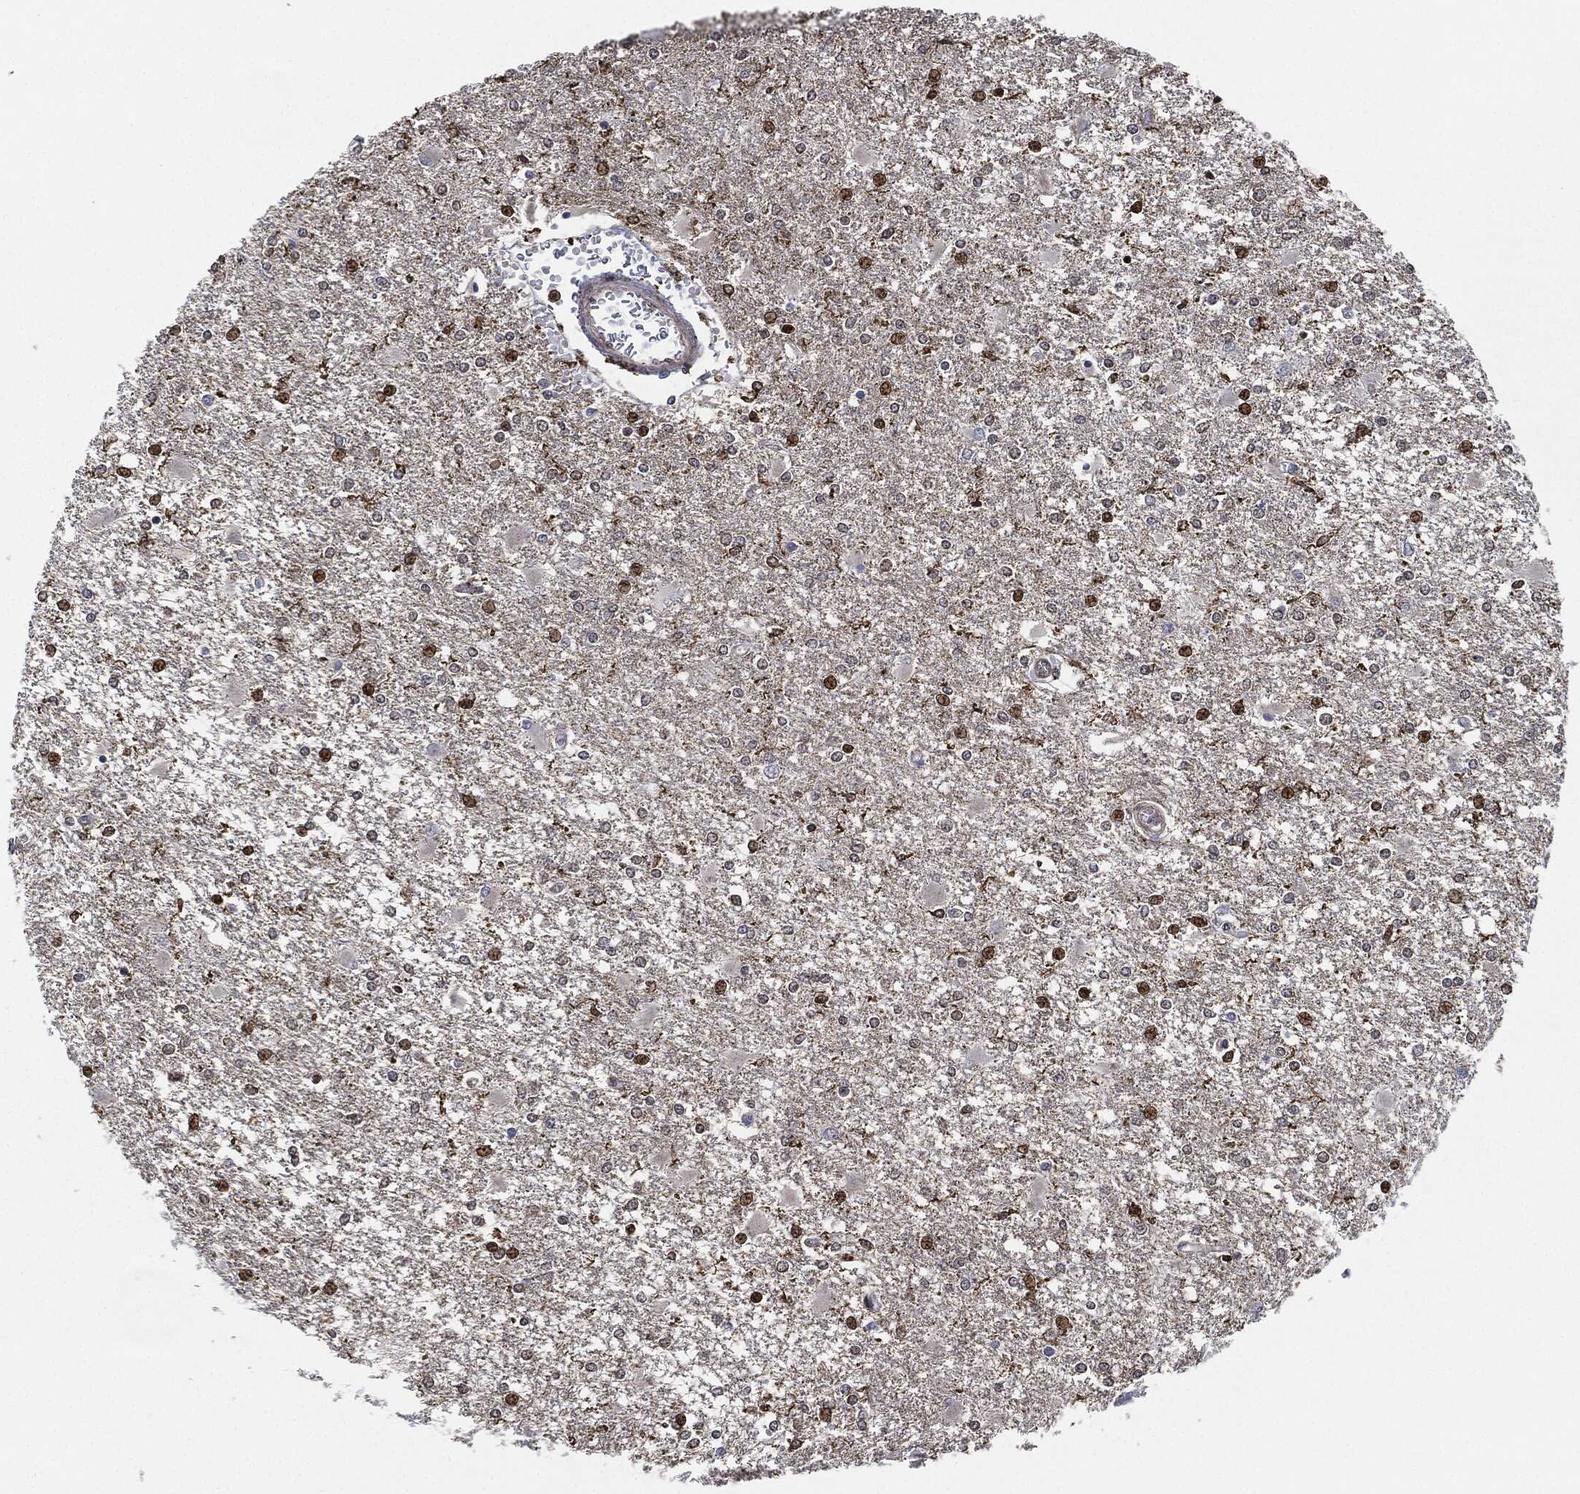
{"staining": {"intensity": "moderate", "quantity": "<25%", "location": "nuclear"}, "tissue": "glioma", "cell_type": "Tumor cells", "image_type": "cancer", "snomed": [{"axis": "morphology", "description": "Glioma, malignant, High grade"}, {"axis": "topography", "description": "Cerebral cortex"}], "caption": "Human glioma stained for a protein (brown) exhibits moderate nuclear positive staining in approximately <25% of tumor cells.", "gene": "NANOS3", "patient": {"sex": "male", "age": 79}}